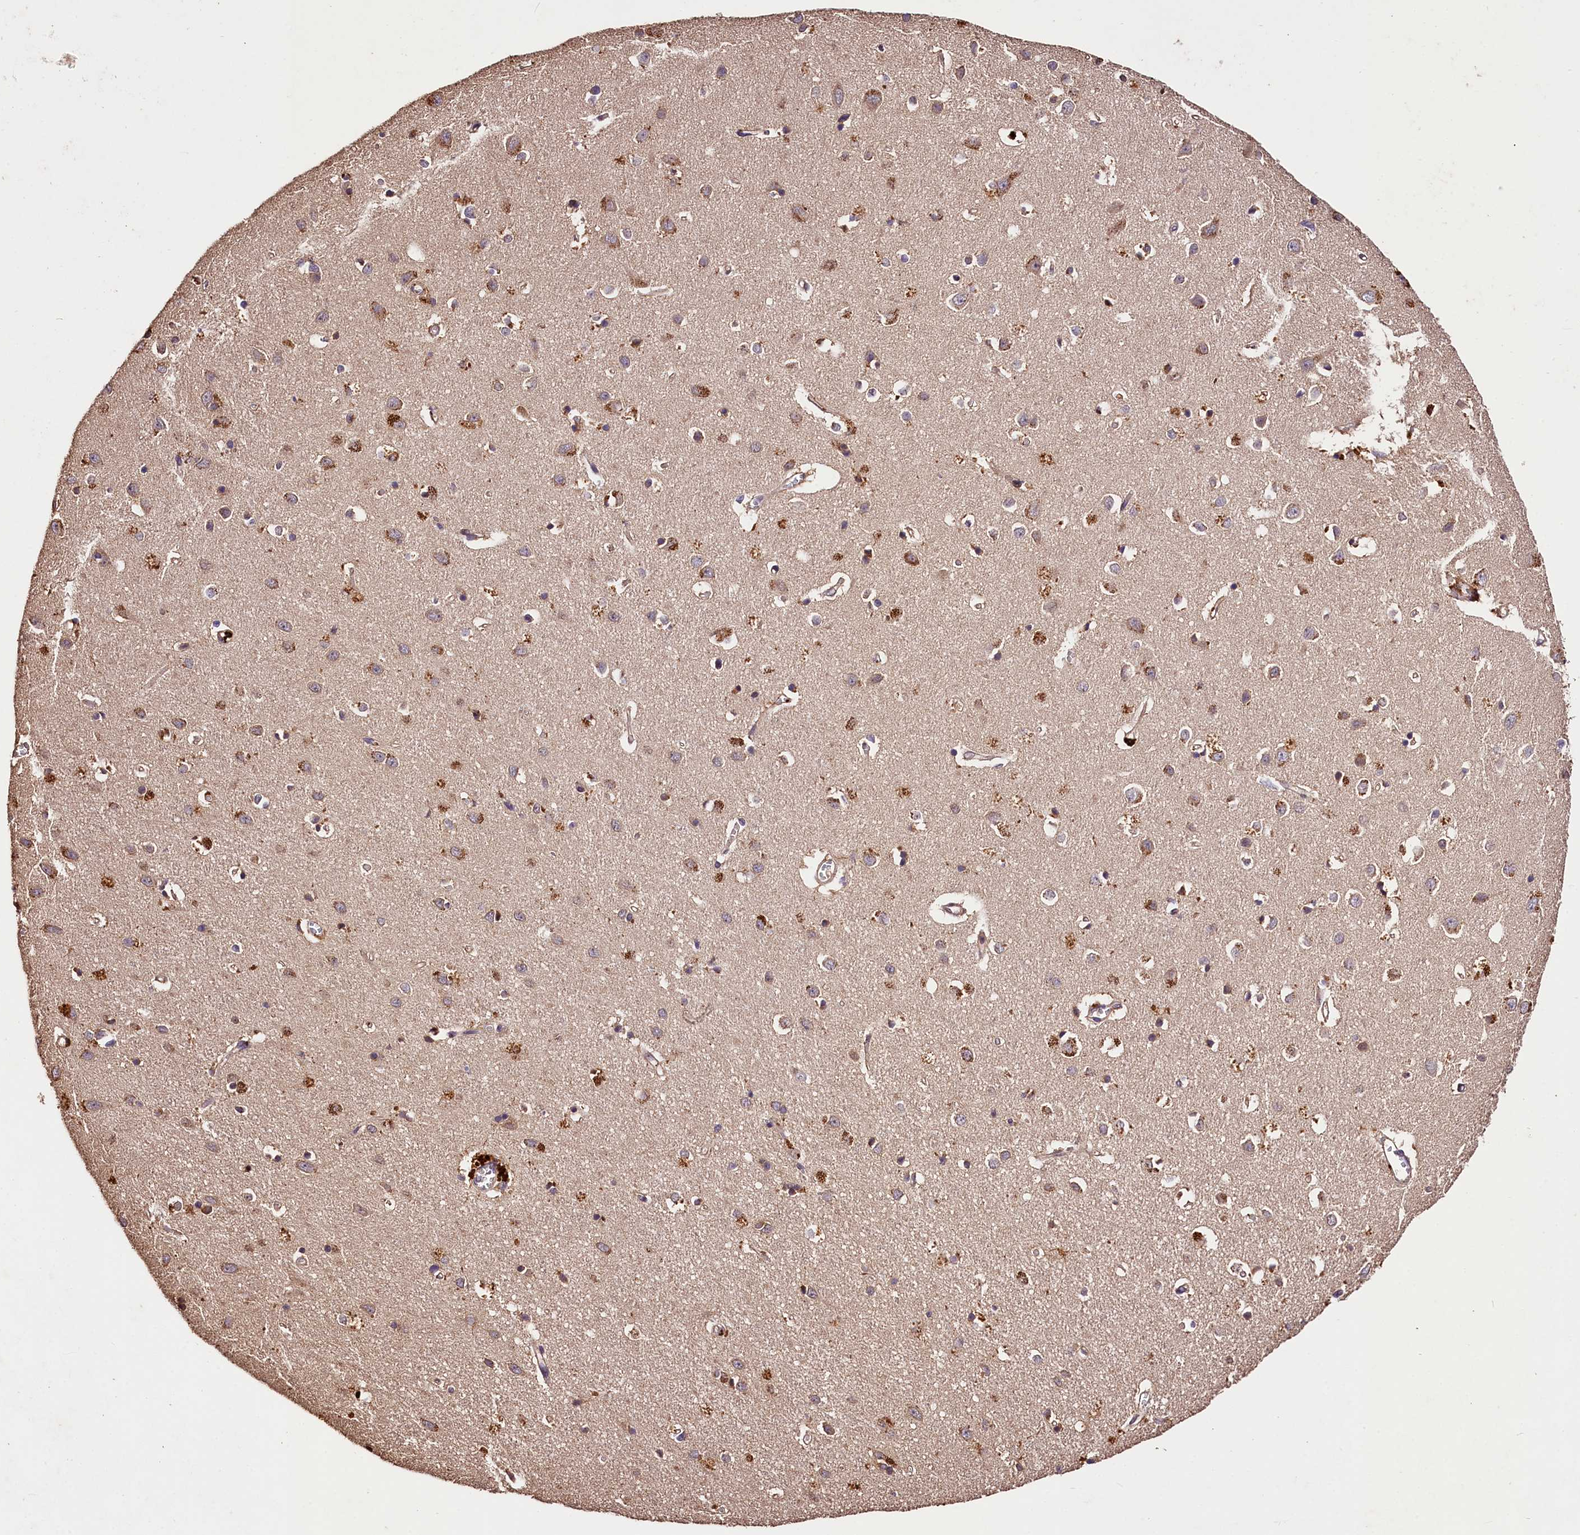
{"staining": {"intensity": "moderate", "quantity": ">75%", "location": "cytoplasmic/membranous"}, "tissue": "cerebral cortex", "cell_type": "Endothelial cells", "image_type": "normal", "snomed": [{"axis": "morphology", "description": "Normal tissue, NOS"}, {"axis": "topography", "description": "Cerebral cortex"}], "caption": "Endothelial cells display medium levels of moderate cytoplasmic/membranous positivity in approximately >75% of cells in normal cerebral cortex.", "gene": "KPTN", "patient": {"sex": "female", "age": 64}}